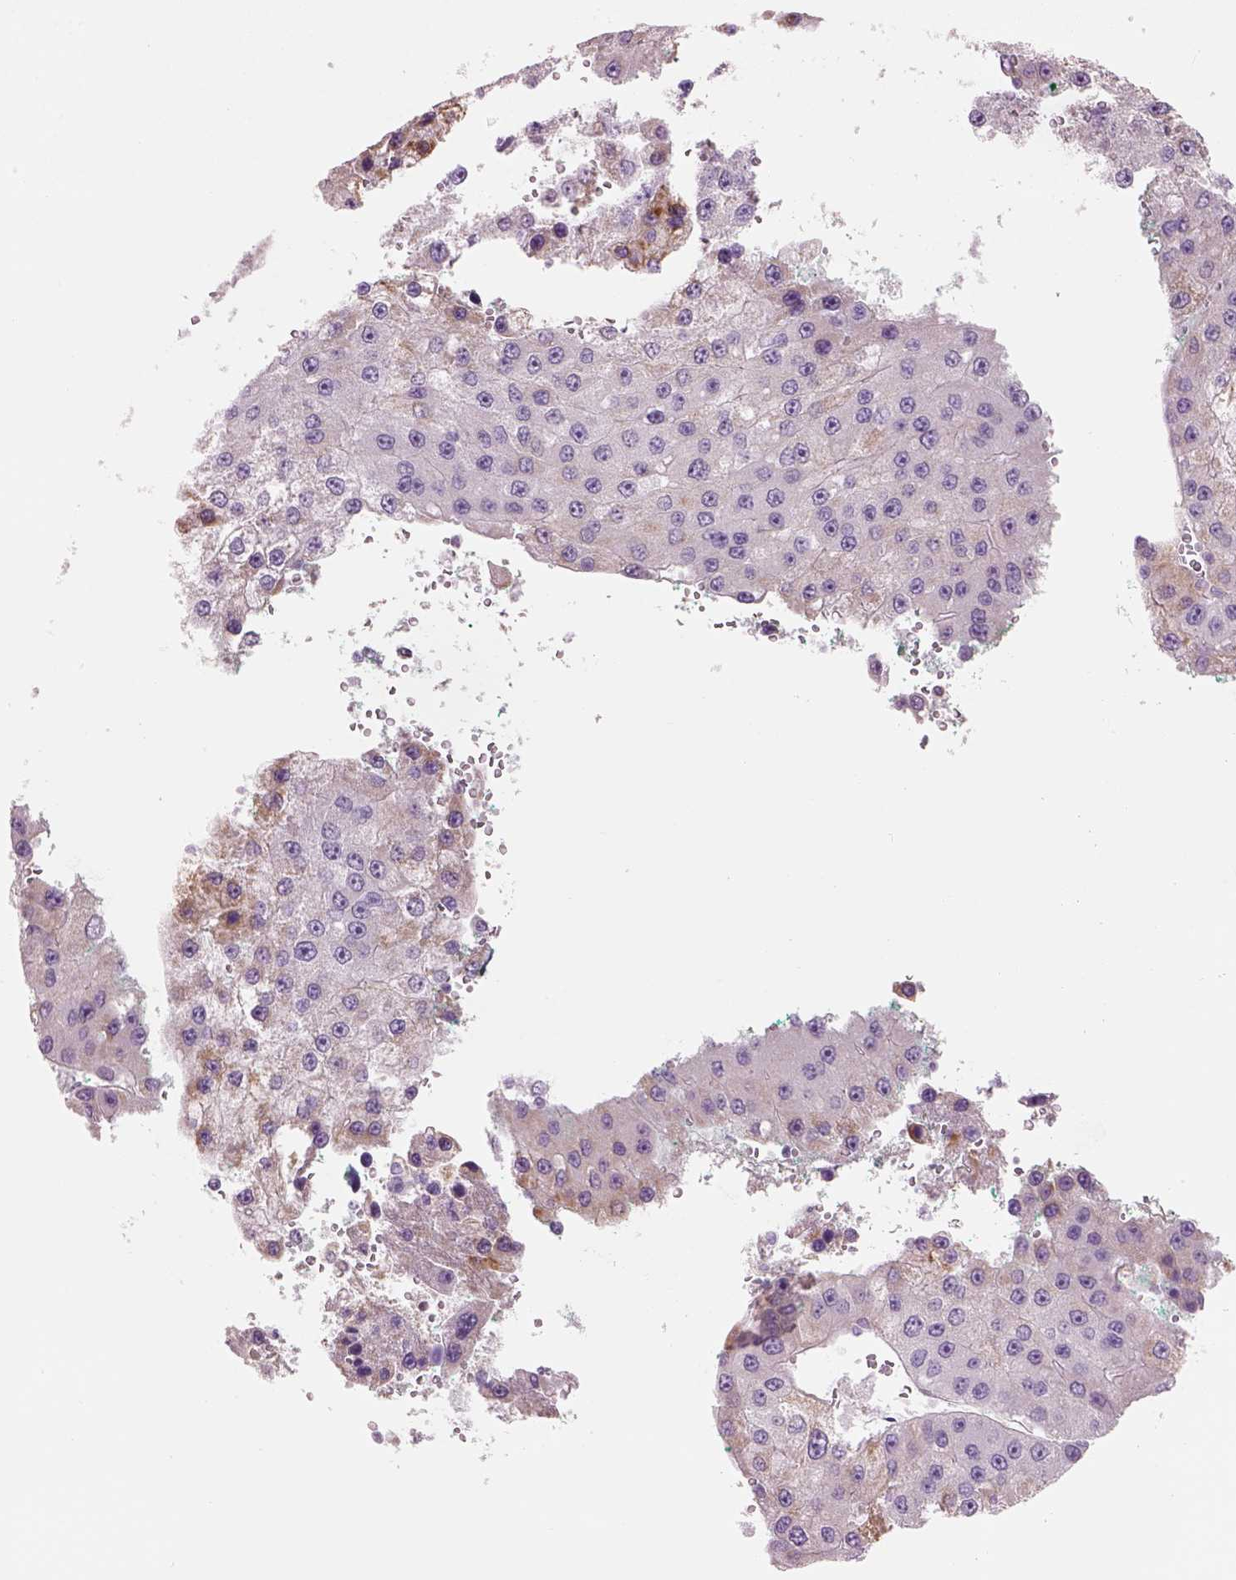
{"staining": {"intensity": "weak", "quantity": "<25%", "location": "cytoplasmic/membranous"}, "tissue": "liver cancer", "cell_type": "Tumor cells", "image_type": "cancer", "snomed": [{"axis": "morphology", "description": "Carcinoma, Hepatocellular, NOS"}, {"axis": "topography", "description": "Liver"}], "caption": "This is an immunohistochemistry (IHC) micrograph of human hepatocellular carcinoma (liver). There is no expression in tumor cells.", "gene": "IFT52", "patient": {"sex": "female", "age": 73}}